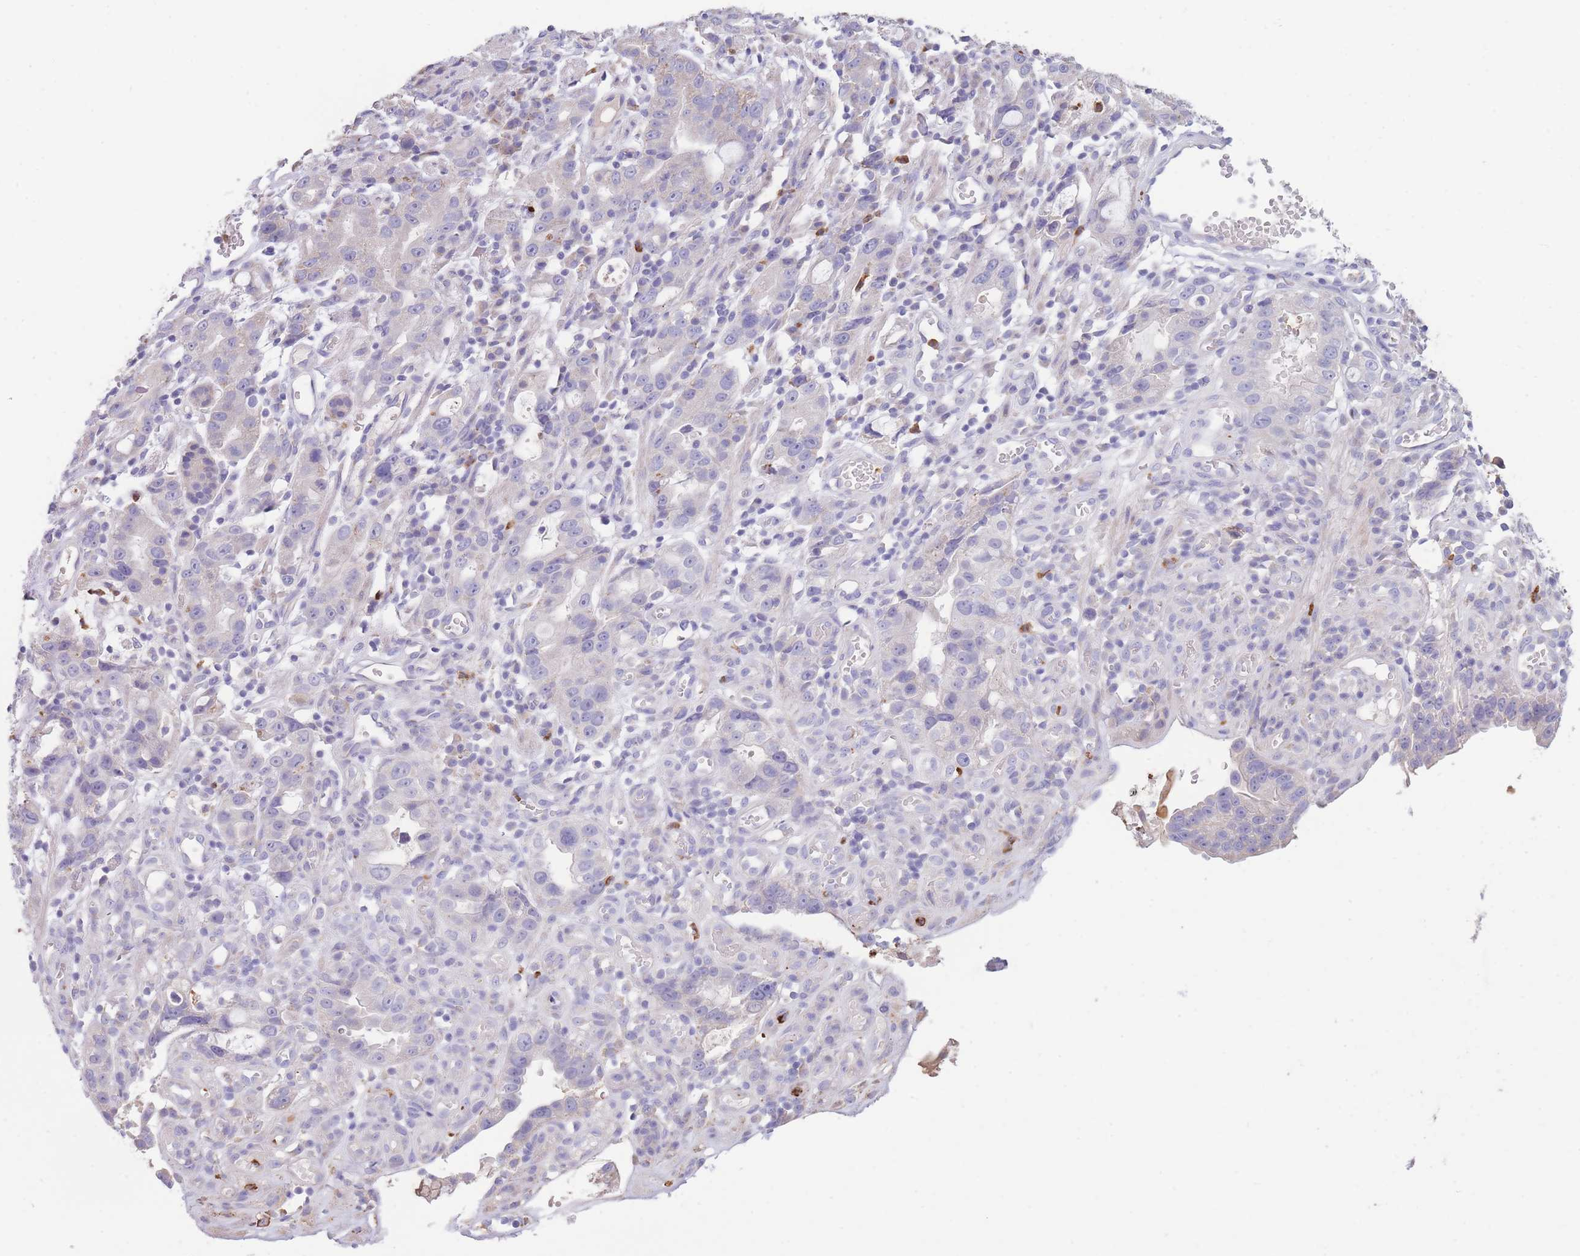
{"staining": {"intensity": "negative", "quantity": "none", "location": "none"}, "tissue": "stomach cancer", "cell_type": "Tumor cells", "image_type": "cancer", "snomed": [{"axis": "morphology", "description": "Adenocarcinoma, NOS"}, {"axis": "topography", "description": "Stomach"}], "caption": "The photomicrograph exhibits no significant staining in tumor cells of stomach cancer.", "gene": "CENPM", "patient": {"sex": "male", "age": 55}}